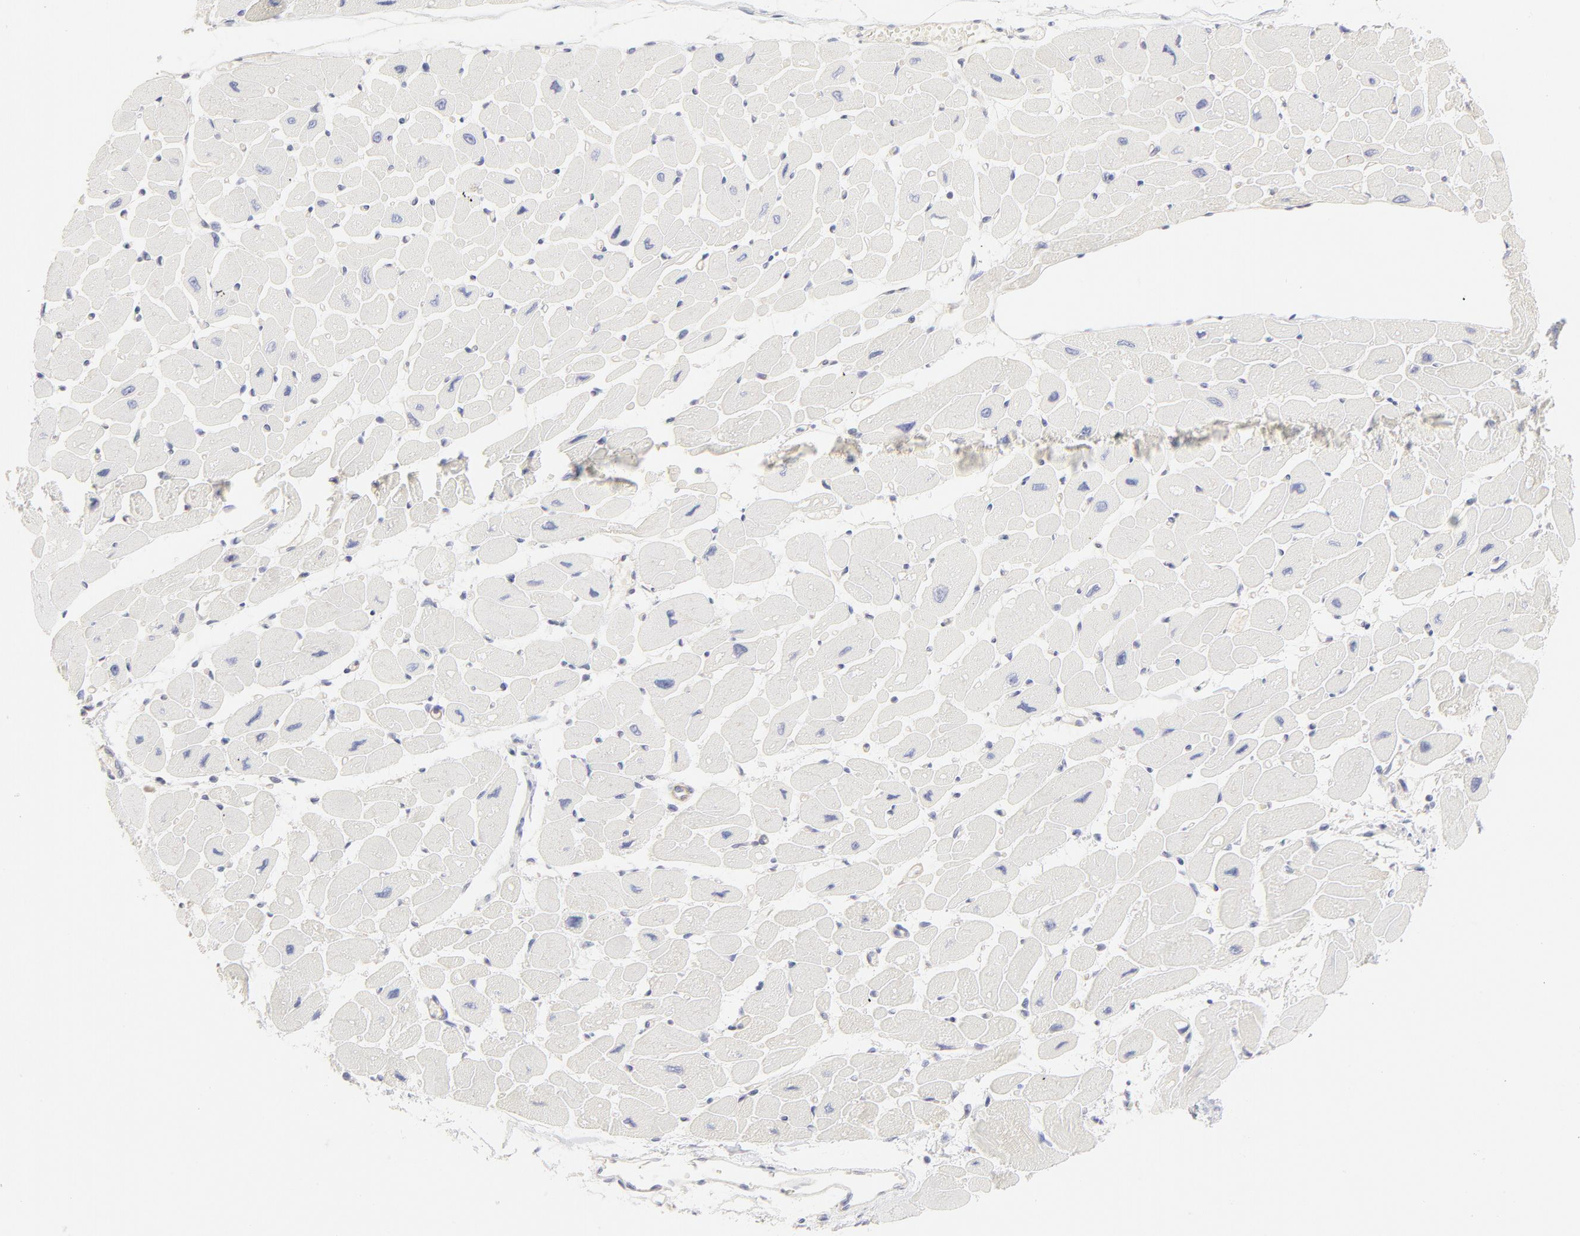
{"staining": {"intensity": "negative", "quantity": "none", "location": "none"}, "tissue": "heart muscle", "cell_type": "Cardiomyocytes", "image_type": "normal", "snomed": [{"axis": "morphology", "description": "Normal tissue, NOS"}, {"axis": "topography", "description": "Heart"}], "caption": "Micrograph shows no protein staining in cardiomyocytes of benign heart muscle. The staining is performed using DAB brown chromogen with nuclei counter-stained in using hematoxylin.", "gene": "ELF3", "patient": {"sex": "female", "age": 54}}